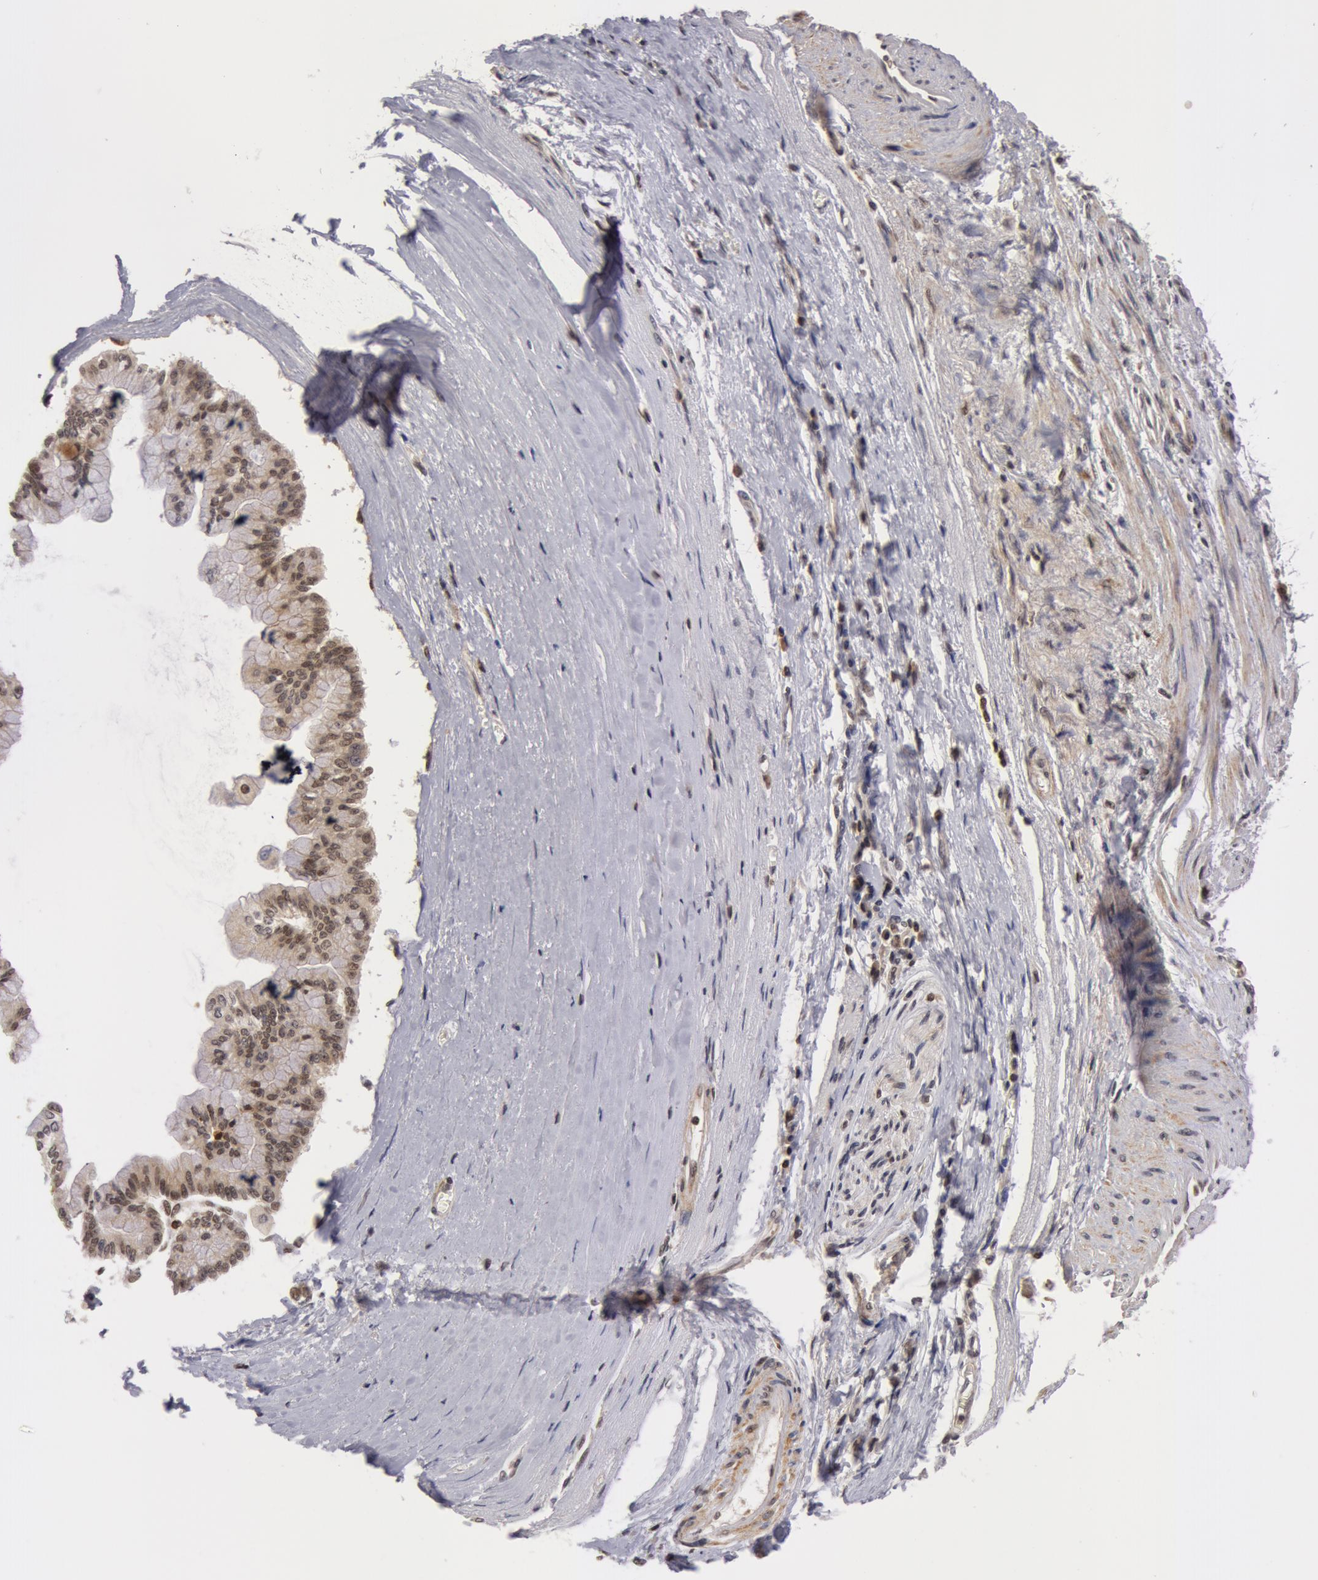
{"staining": {"intensity": "weak", "quantity": "25%-75%", "location": "nuclear"}, "tissue": "liver cancer", "cell_type": "Tumor cells", "image_type": "cancer", "snomed": [{"axis": "morphology", "description": "Cholangiocarcinoma"}, {"axis": "topography", "description": "Liver"}], "caption": "Cholangiocarcinoma (liver) stained with DAB (3,3'-diaminobenzidine) immunohistochemistry (IHC) reveals low levels of weak nuclear positivity in approximately 25%-75% of tumor cells.", "gene": "ZNF350", "patient": {"sex": "female", "age": 79}}